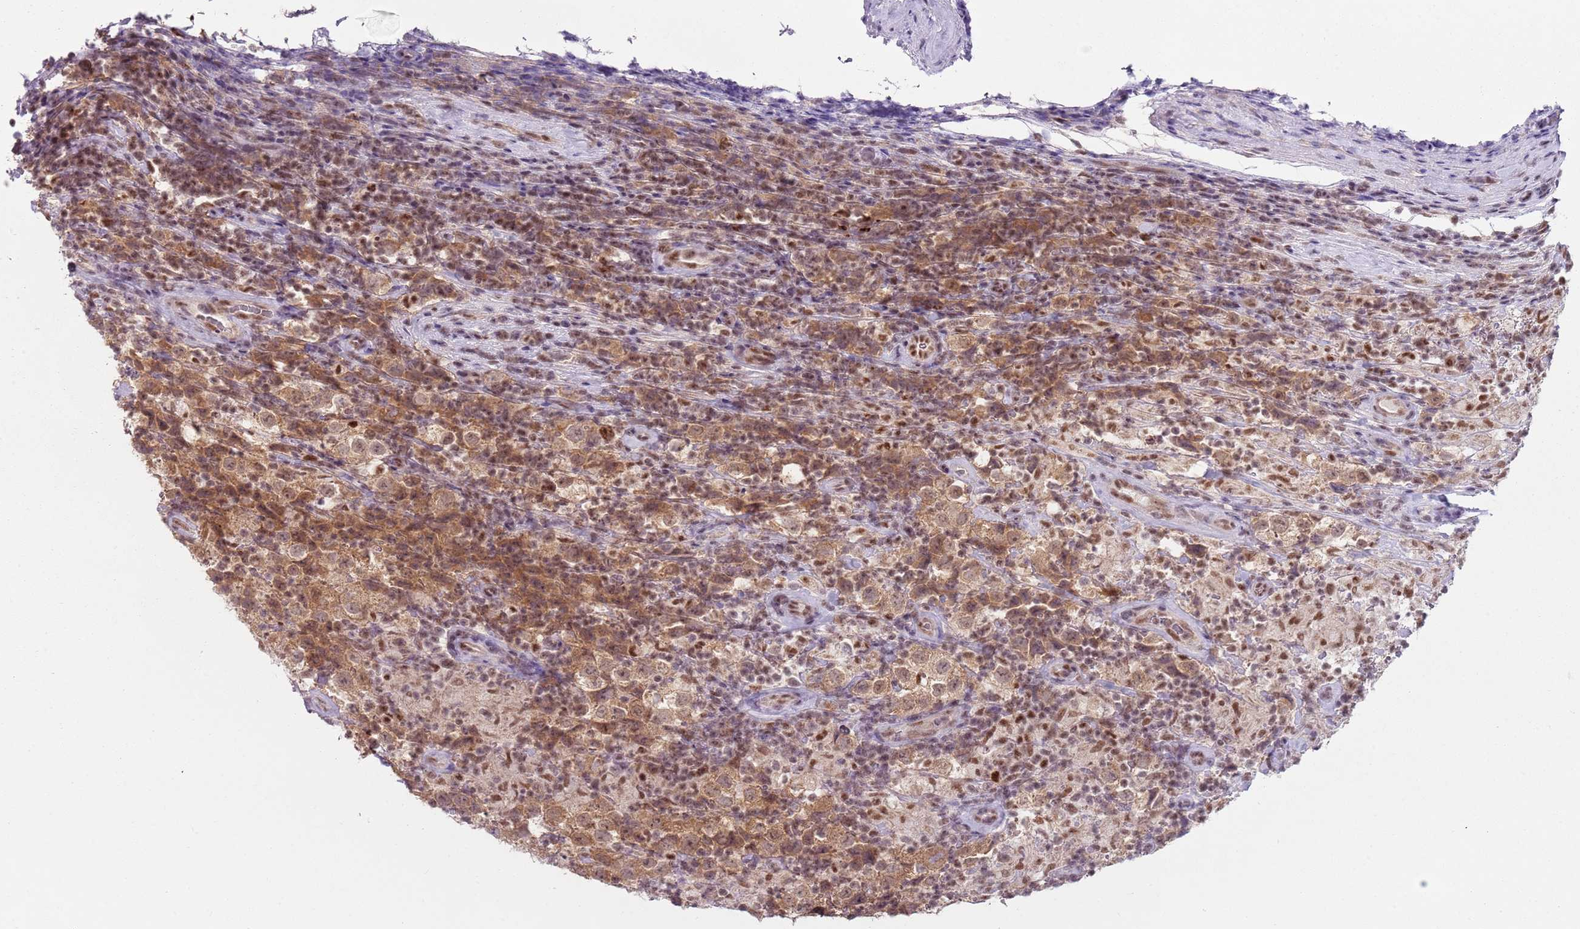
{"staining": {"intensity": "moderate", "quantity": ">75%", "location": "cytoplasmic/membranous,nuclear"}, "tissue": "testis cancer", "cell_type": "Tumor cells", "image_type": "cancer", "snomed": [{"axis": "morphology", "description": "Seminoma, NOS"}, {"axis": "morphology", "description": "Carcinoma, Embryonal, NOS"}, {"axis": "topography", "description": "Testis"}], "caption": "Immunohistochemical staining of human testis embryonal carcinoma reveals medium levels of moderate cytoplasmic/membranous and nuclear positivity in about >75% of tumor cells.", "gene": "SMARCAL1", "patient": {"sex": "male", "age": 41}}